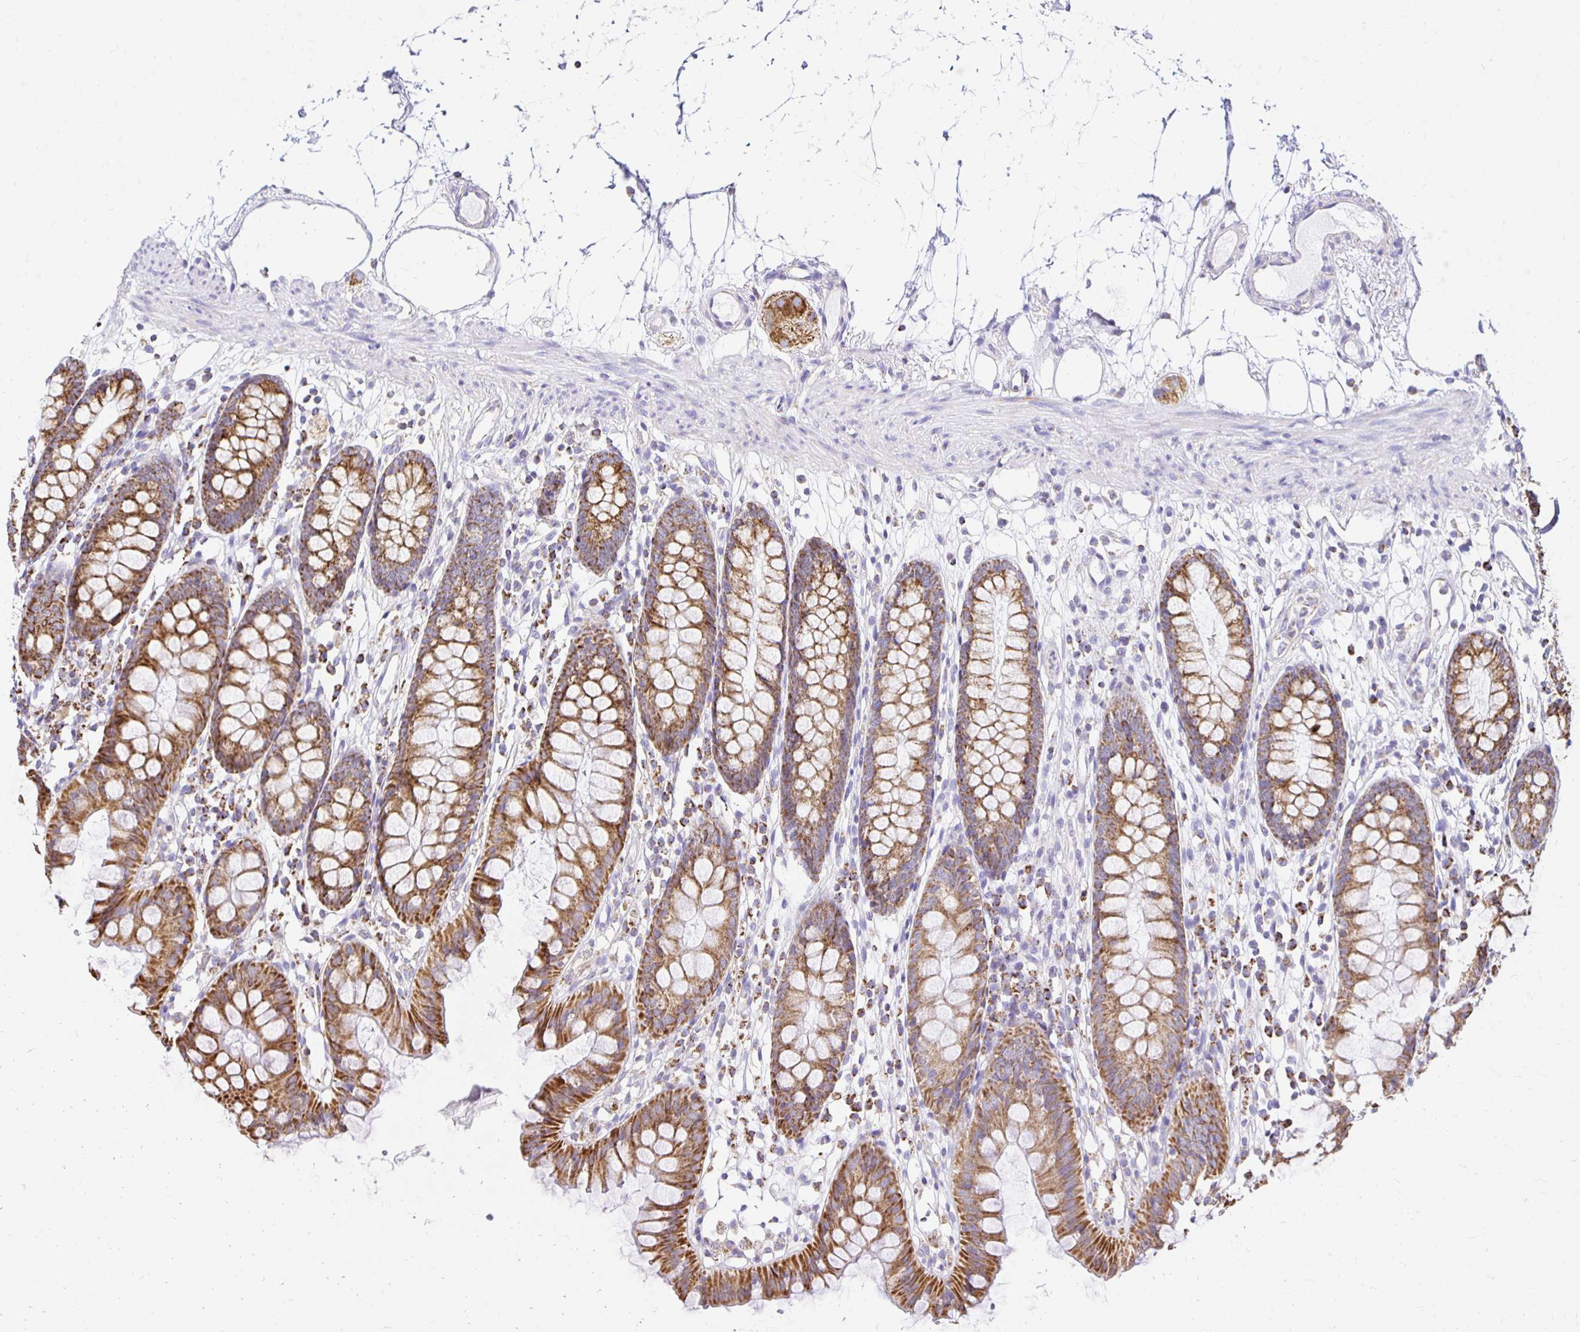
{"staining": {"intensity": "negative", "quantity": "none", "location": "none"}, "tissue": "colon", "cell_type": "Endothelial cells", "image_type": "normal", "snomed": [{"axis": "morphology", "description": "Normal tissue, NOS"}, {"axis": "topography", "description": "Colon"}], "caption": "High magnification brightfield microscopy of unremarkable colon stained with DAB (brown) and counterstained with hematoxylin (blue): endothelial cells show no significant expression.", "gene": "PLAAT2", "patient": {"sex": "female", "age": 84}}